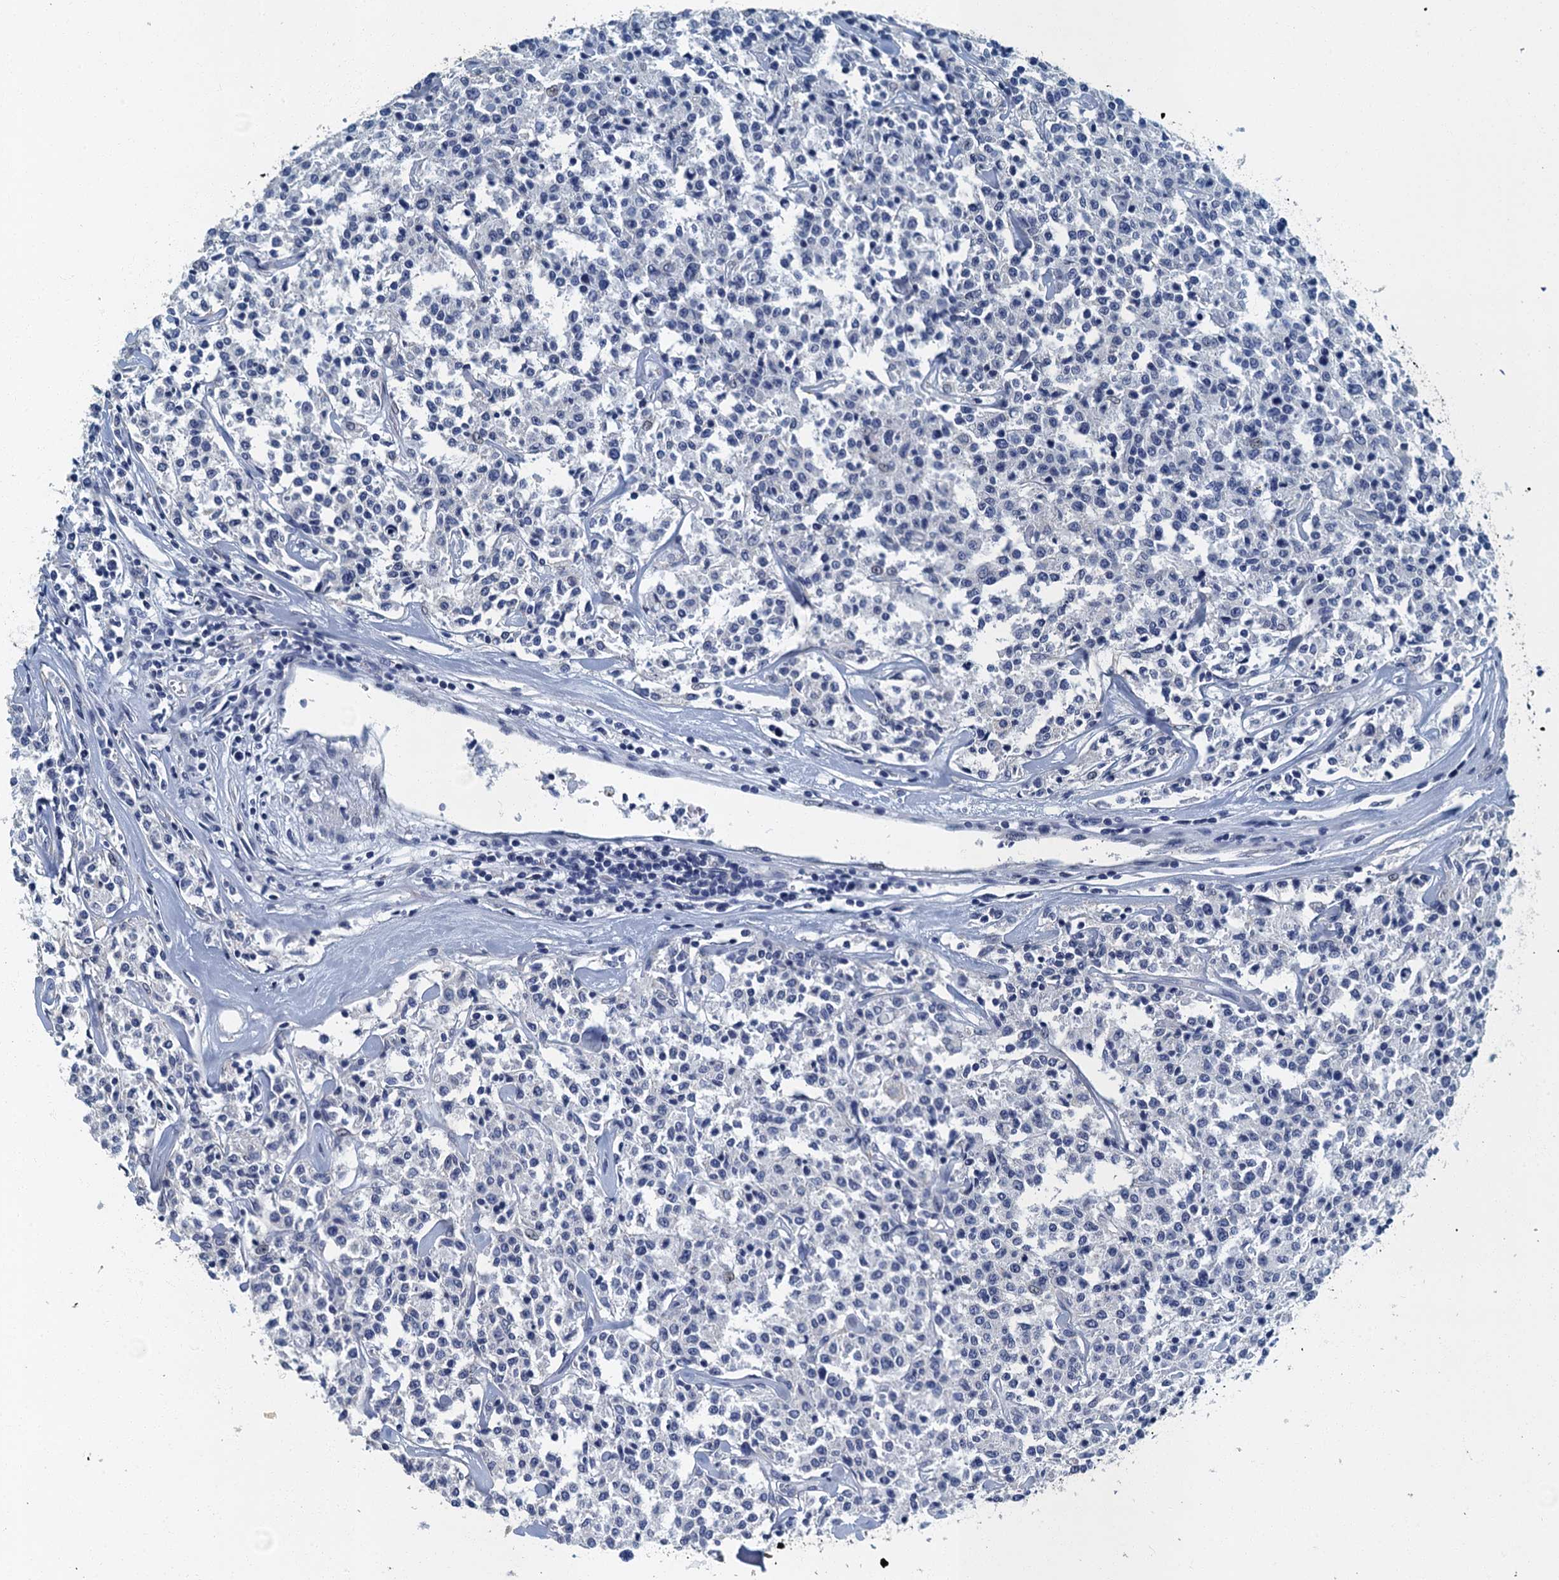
{"staining": {"intensity": "negative", "quantity": "none", "location": "none"}, "tissue": "lymphoma", "cell_type": "Tumor cells", "image_type": "cancer", "snomed": [{"axis": "morphology", "description": "Malignant lymphoma, non-Hodgkin's type, Low grade"}, {"axis": "topography", "description": "Small intestine"}], "caption": "Image shows no significant protein positivity in tumor cells of low-grade malignant lymphoma, non-Hodgkin's type.", "gene": "GADL1", "patient": {"sex": "female", "age": 59}}